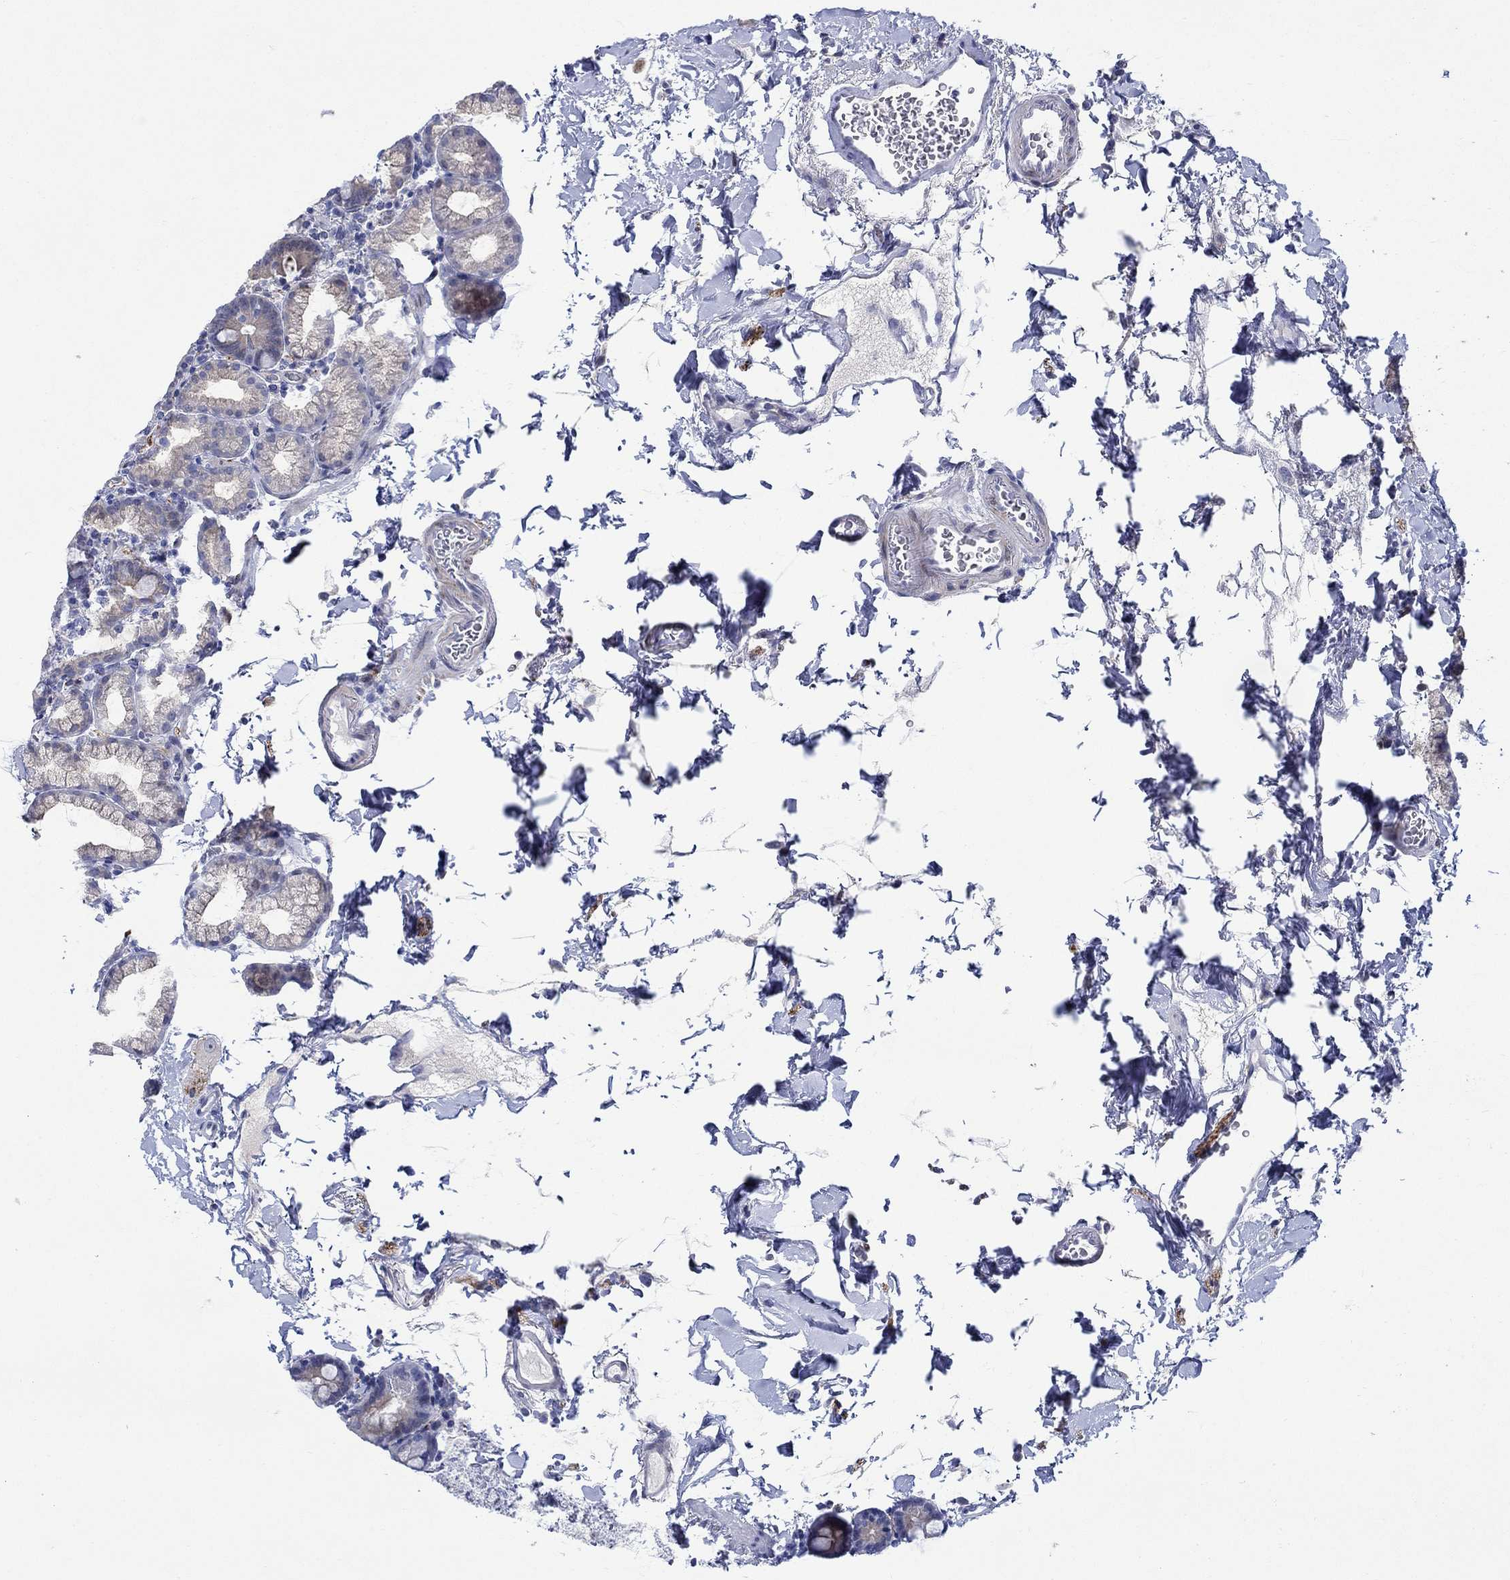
{"staining": {"intensity": "weak", "quantity": "<25%", "location": "cytoplasmic/membranous"}, "tissue": "duodenum", "cell_type": "Glandular cells", "image_type": "normal", "snomed": [{"axis": "morphology", "description": "Normal tissue, NOS"}, {"axis": "topography", "description": "Duodenum"}], "caption": "An IHC micrograph of normal duodenum is shown. There is no staining in glandular cells of duodenum. (DAB (3,3'-diaminobenzidine) immunohistochemistry (IHC), high magnification).", "gene": "KSR2", "patient": {"sex": "male", "age": 59}}